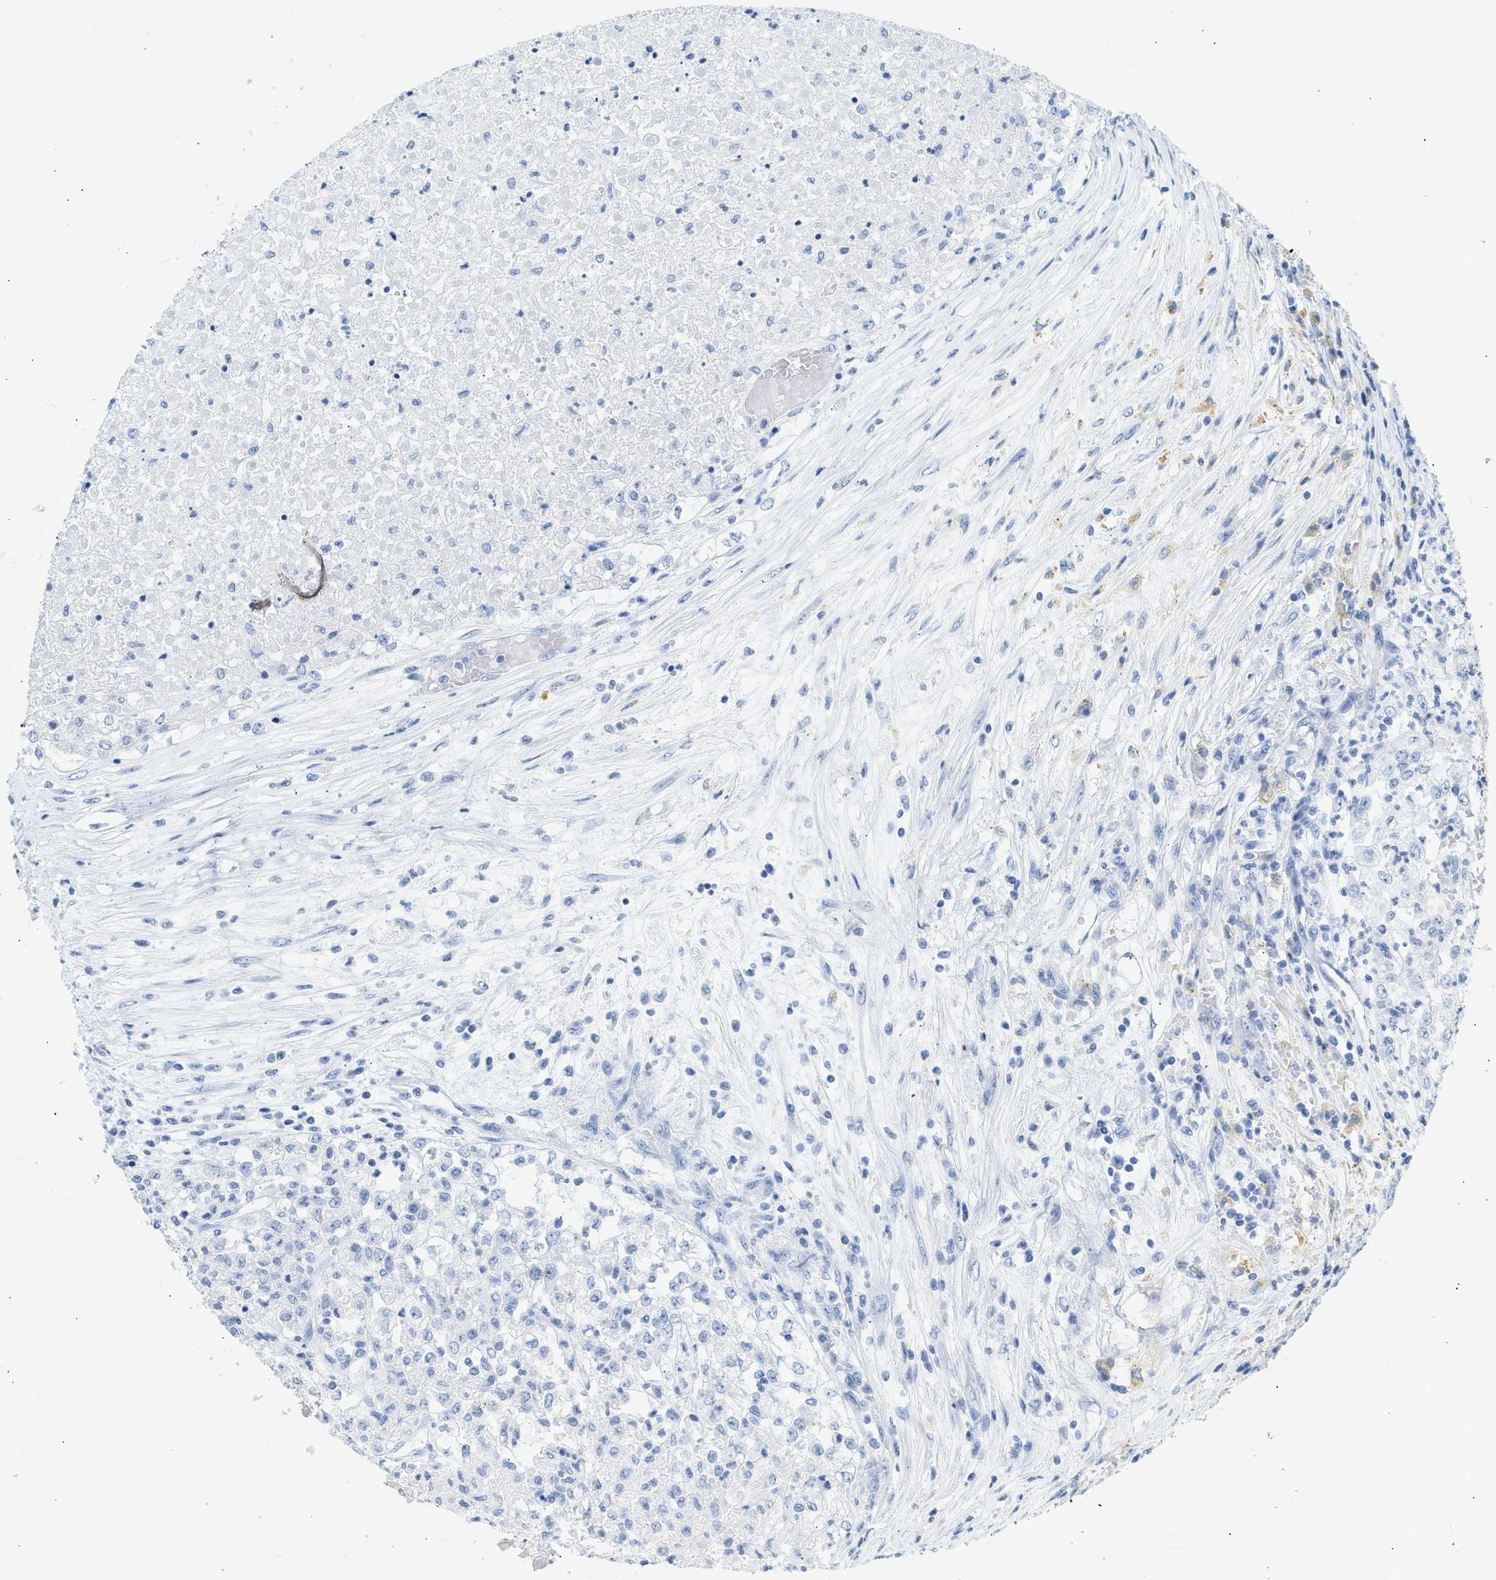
{"staining": {"intensity": "negative", "quantity": "none", "location": "none"}, "tissue": "renal cancer", "cell_type": "Tumor cells", "image_type": "cancer", "snomed": [{"axis": "morphology", "description": "Adenocarcinoma, NOS"}, {"axis": "topography", "description": "Kidney"}], "caption": "This is an immunohistochemistry histopathology image of adenocarcinoma (renal). There is no staining in tumor cells.", "gene": "HHATL", "patient": {"sex": "female", "age": 54}}